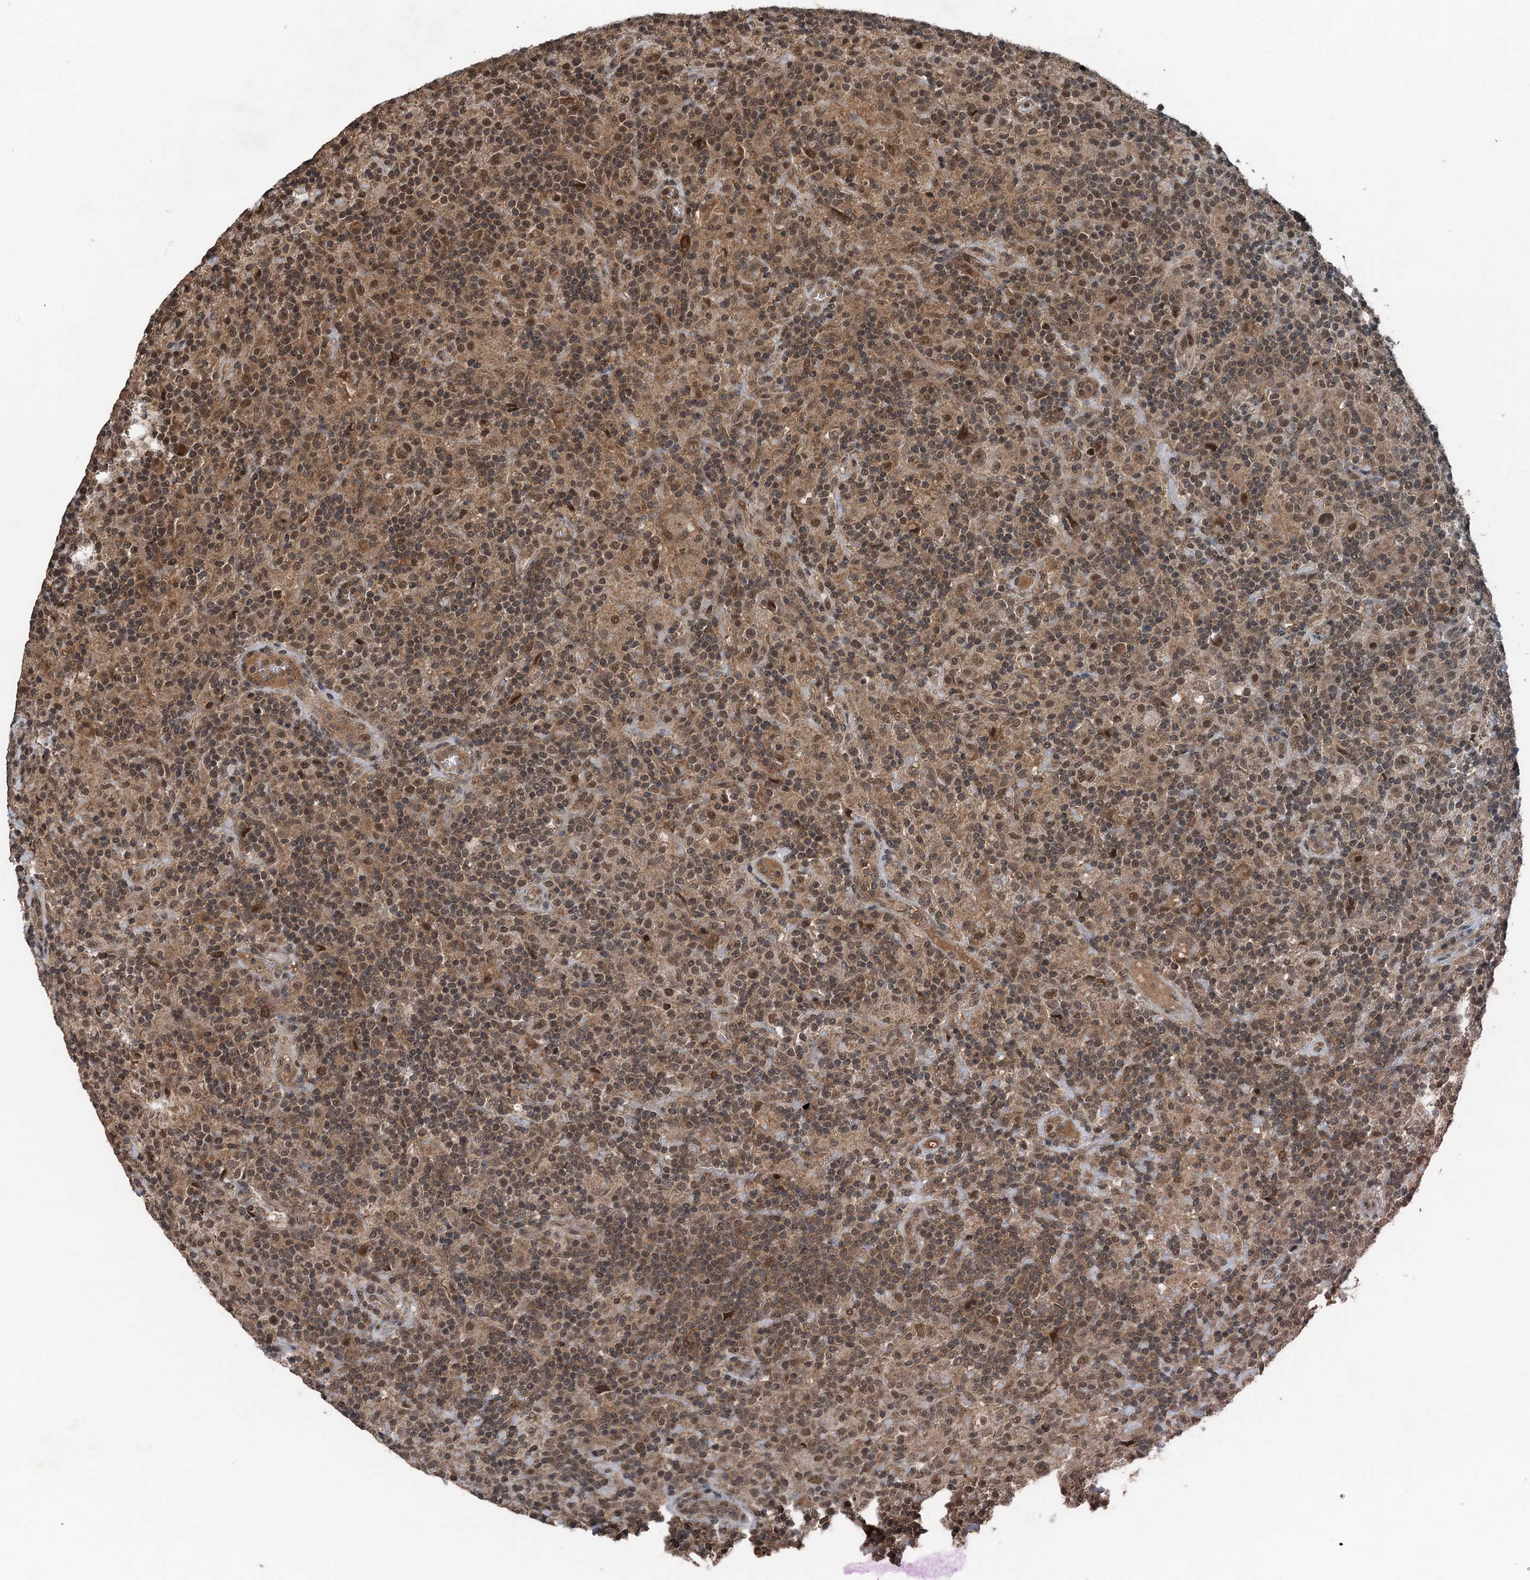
{"staining": {"intensity": "weak", "quantity": ">75%", "location": "nuclear"}, "tissue": "lymphoma", "cell_type": "Tumor cells", "image_type": "cancer", "snomed": [{"axis": "morphology", "description": "Hodgkin's disease, NOS"}, {"axis": "topography", "description": "Lymph node"}], "caption": "Lymphoma stained for a protein (brown) exhibits weak nuclear positive expression in about >75% of tumor cells.", "gene": "UBXN6", "patient": {"sex": "male", "age": 70}}